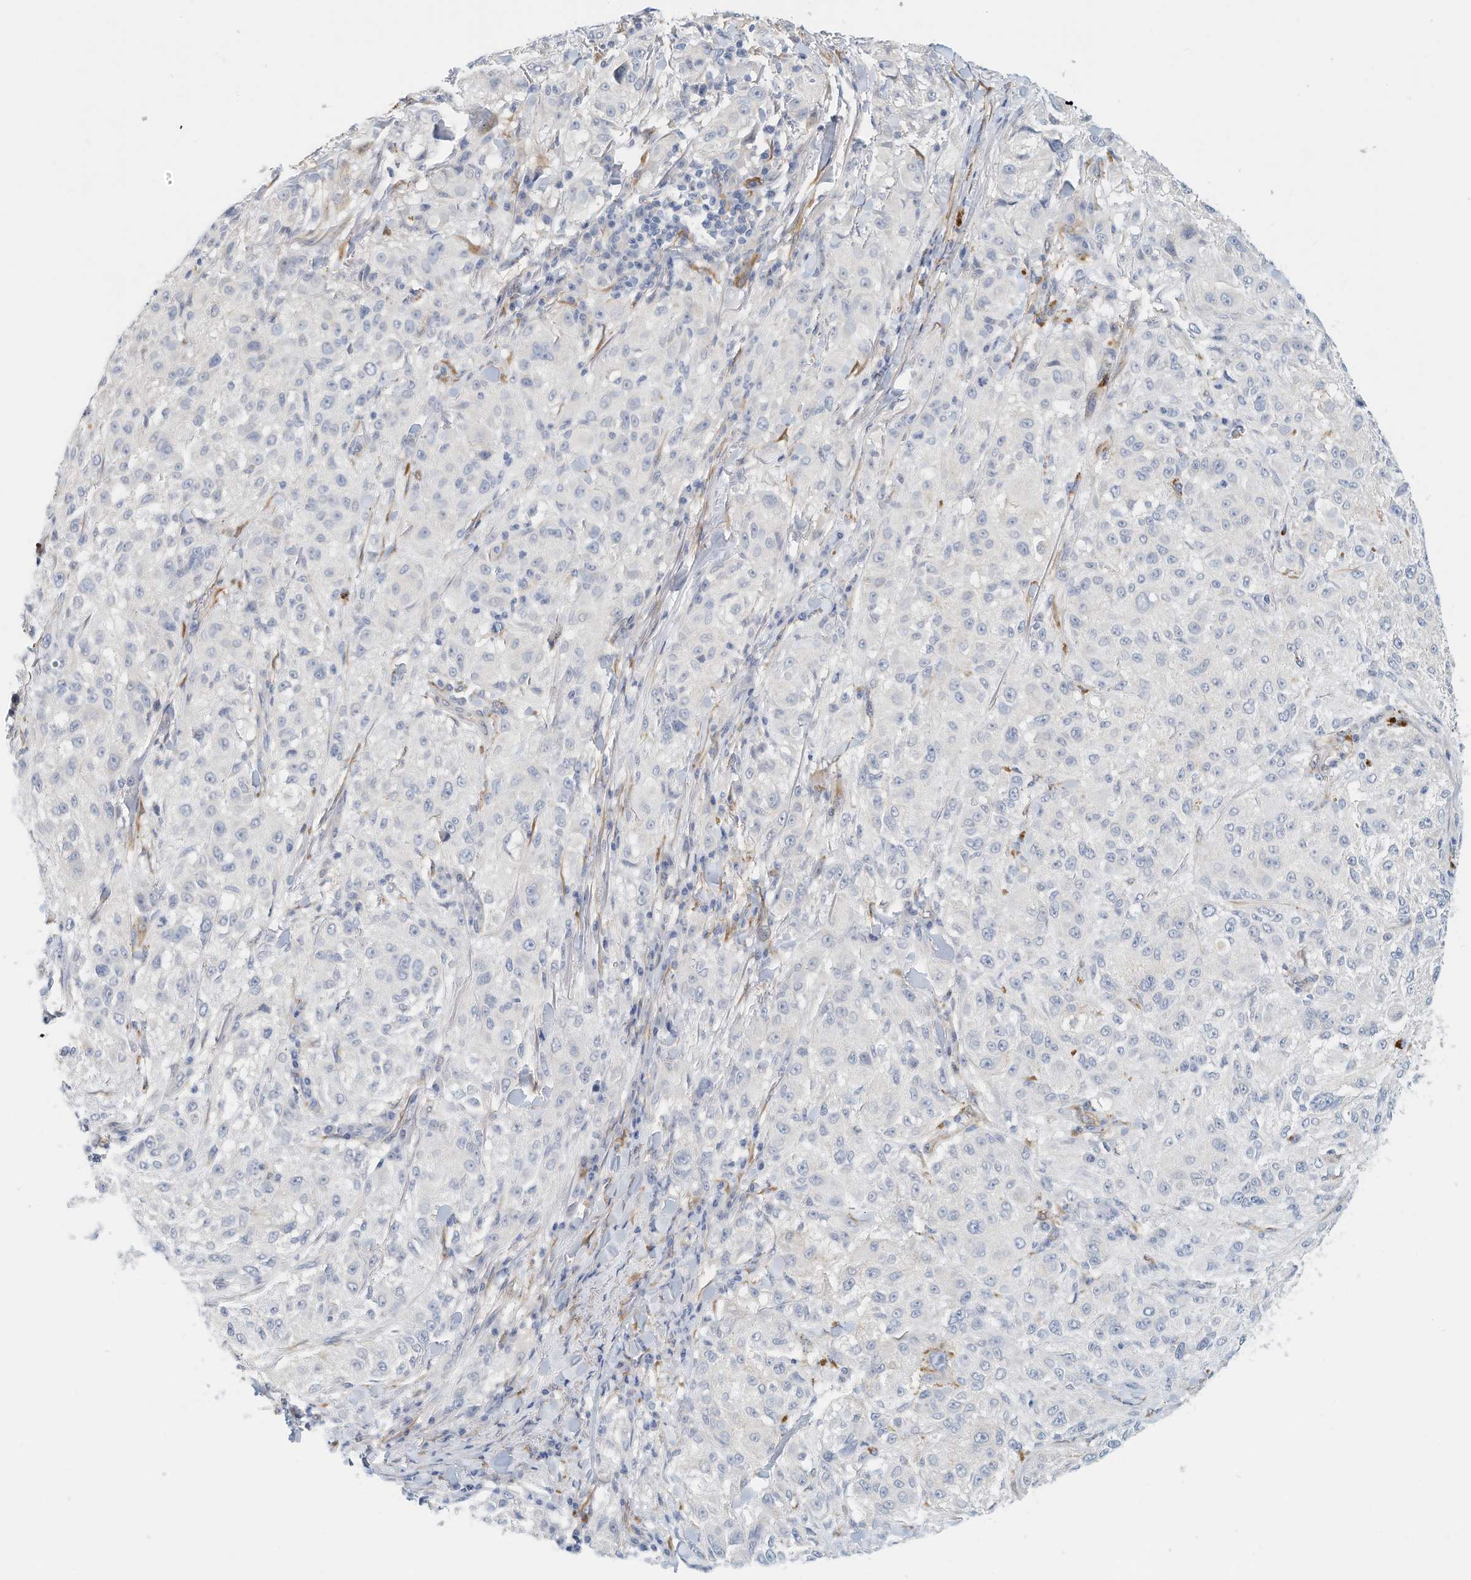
{"staining": {"intensity": "negative", "quantity": "none", "location": "none"}, "tissue": "melanoma", "cell_type": "Tumor cells", "image_type": "cancer", "snomed": [{"axis": "morphology", "description": "Necrosis, NOS"}, {"axis": "morphology", "description": "Malignant melanoma, NOS"}, {"axis": "topography", "description": "Skin"}], "caption": "Tumor cells show no significant positivity in melanoma.", "gene": "ARHGAP28", "patient": {"sex": "female", "age": 87}}